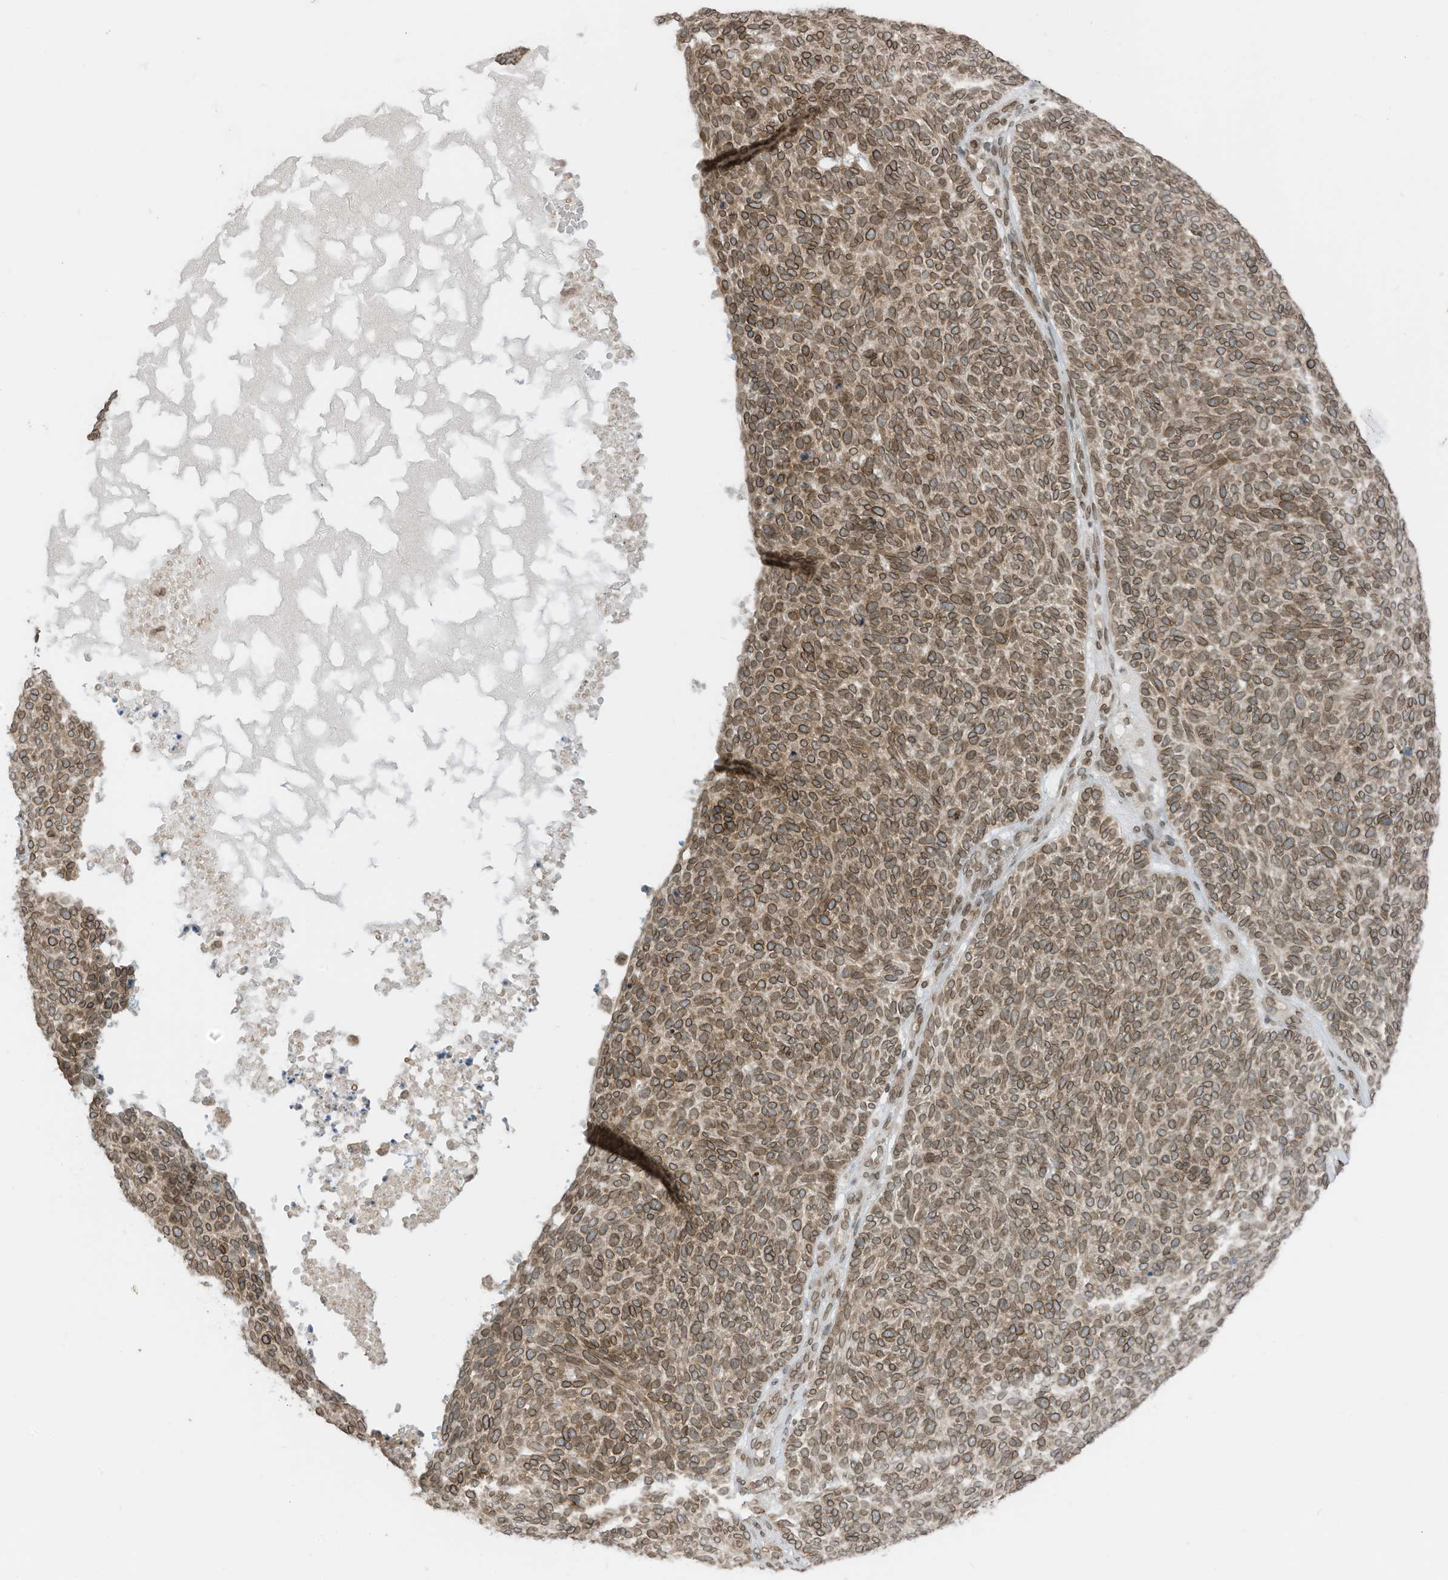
{"staining": {"intensity": "moderate", "quantity": ">75%", "location": "cytoplasmic/membranous,nuclear"}, "tissue": "skin cancer", "cell_type": "Tumor cells", "image_type": "cancer", "snomed": [{"axis": "morphology", "description": "Squamous cell carcinoma, NOS"}, {"axis": "topography", "description": "Skin"}], "caption": "Squamous cell carcinoma (skin) was stained to show a protein in brown. There is medium levels of moderate cytoplasmic/membranous and nuclear expression in approximately >75% of tumor cells.", "gene": "RABL3", "patient": {"sex": "female", "age": 90}}